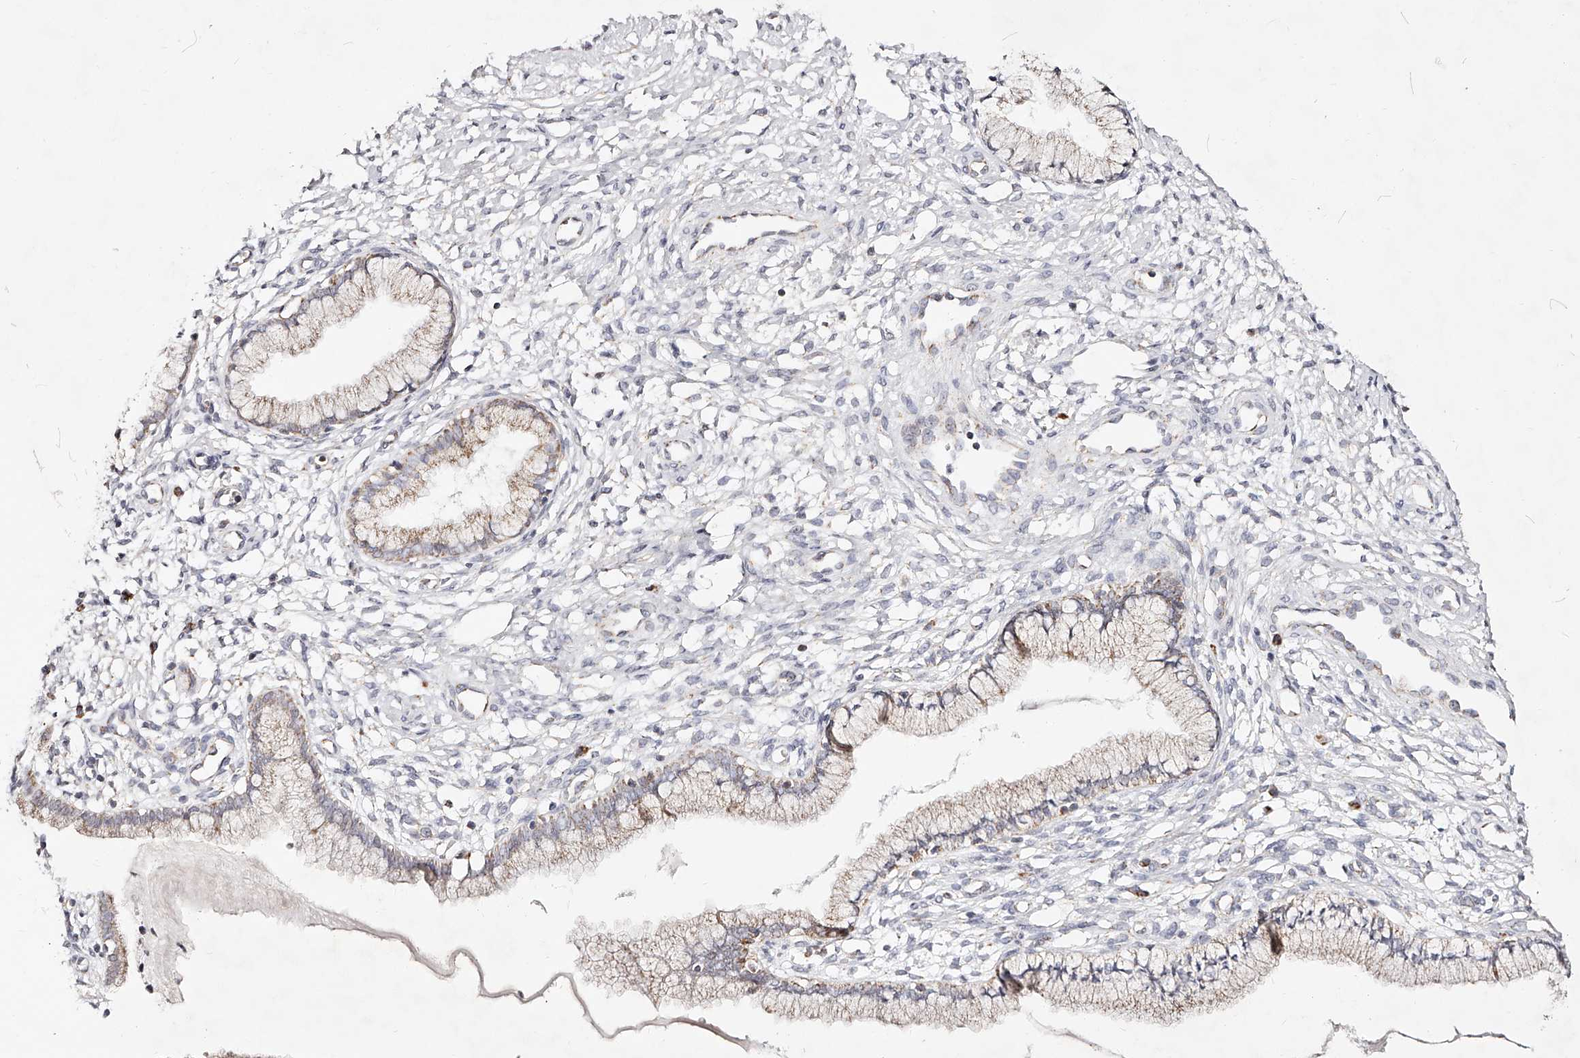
{"staining": {"intensity": "moderate", "quantity": ">75%", "location": "cytoplasmic/membranous"}, "tissue": "cervix", "cell_type": "Glandular cells", "image_type": "normal", "snomed": [{"axis": "morphology", "description": "Normal tissue, NOS"}, {"axis": "topography", "description": "Cervix"}], "caption": "About >75% of glandular cells in normal human cervix show moderate cytoplasmic/membranous protein expression as visualized by brown immunohistochemical staining.", "gene": "NDUFV3", "patient": {"sex": "female", "age": 36}}